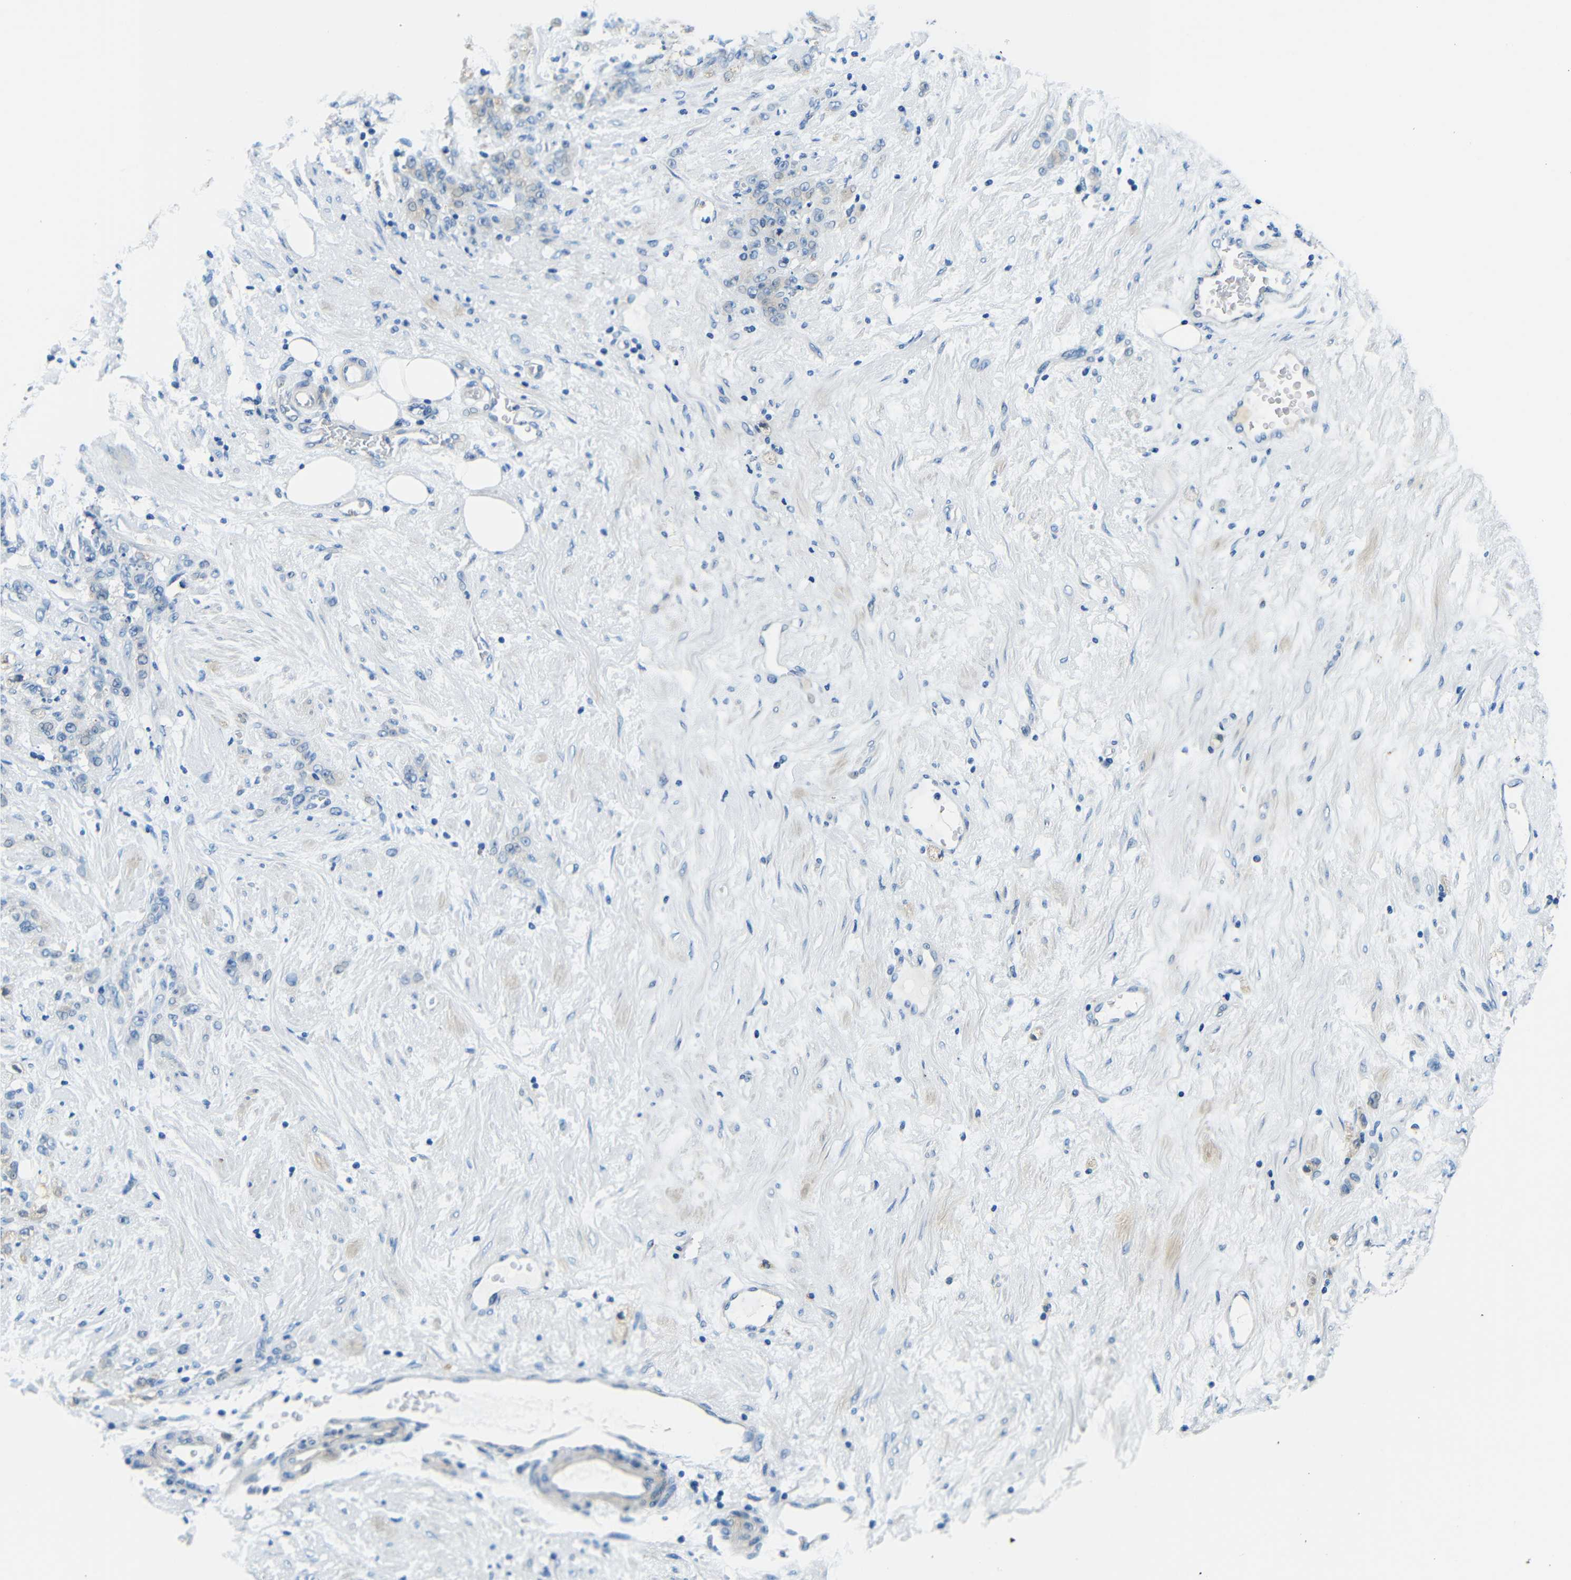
{"staining": {"intensity": "weak", "quantity": "<25%", "location": "cytoplasmic/membranous"}, "tissue": "stomach cancer", "cell_type": "Tumor cells", "image_type": "cancer", "snomed": [{"axis": "morphology", "description": "Adenocarcinoma, NOS"}, {"axis": "topography", "description": "Stomach"}], "caption": "Image shows no significant protein expression in tumor cells of adenocarcinoma (stomach).", "gene": "FMO5", "patient": {"sex": "male", "age": 82}}